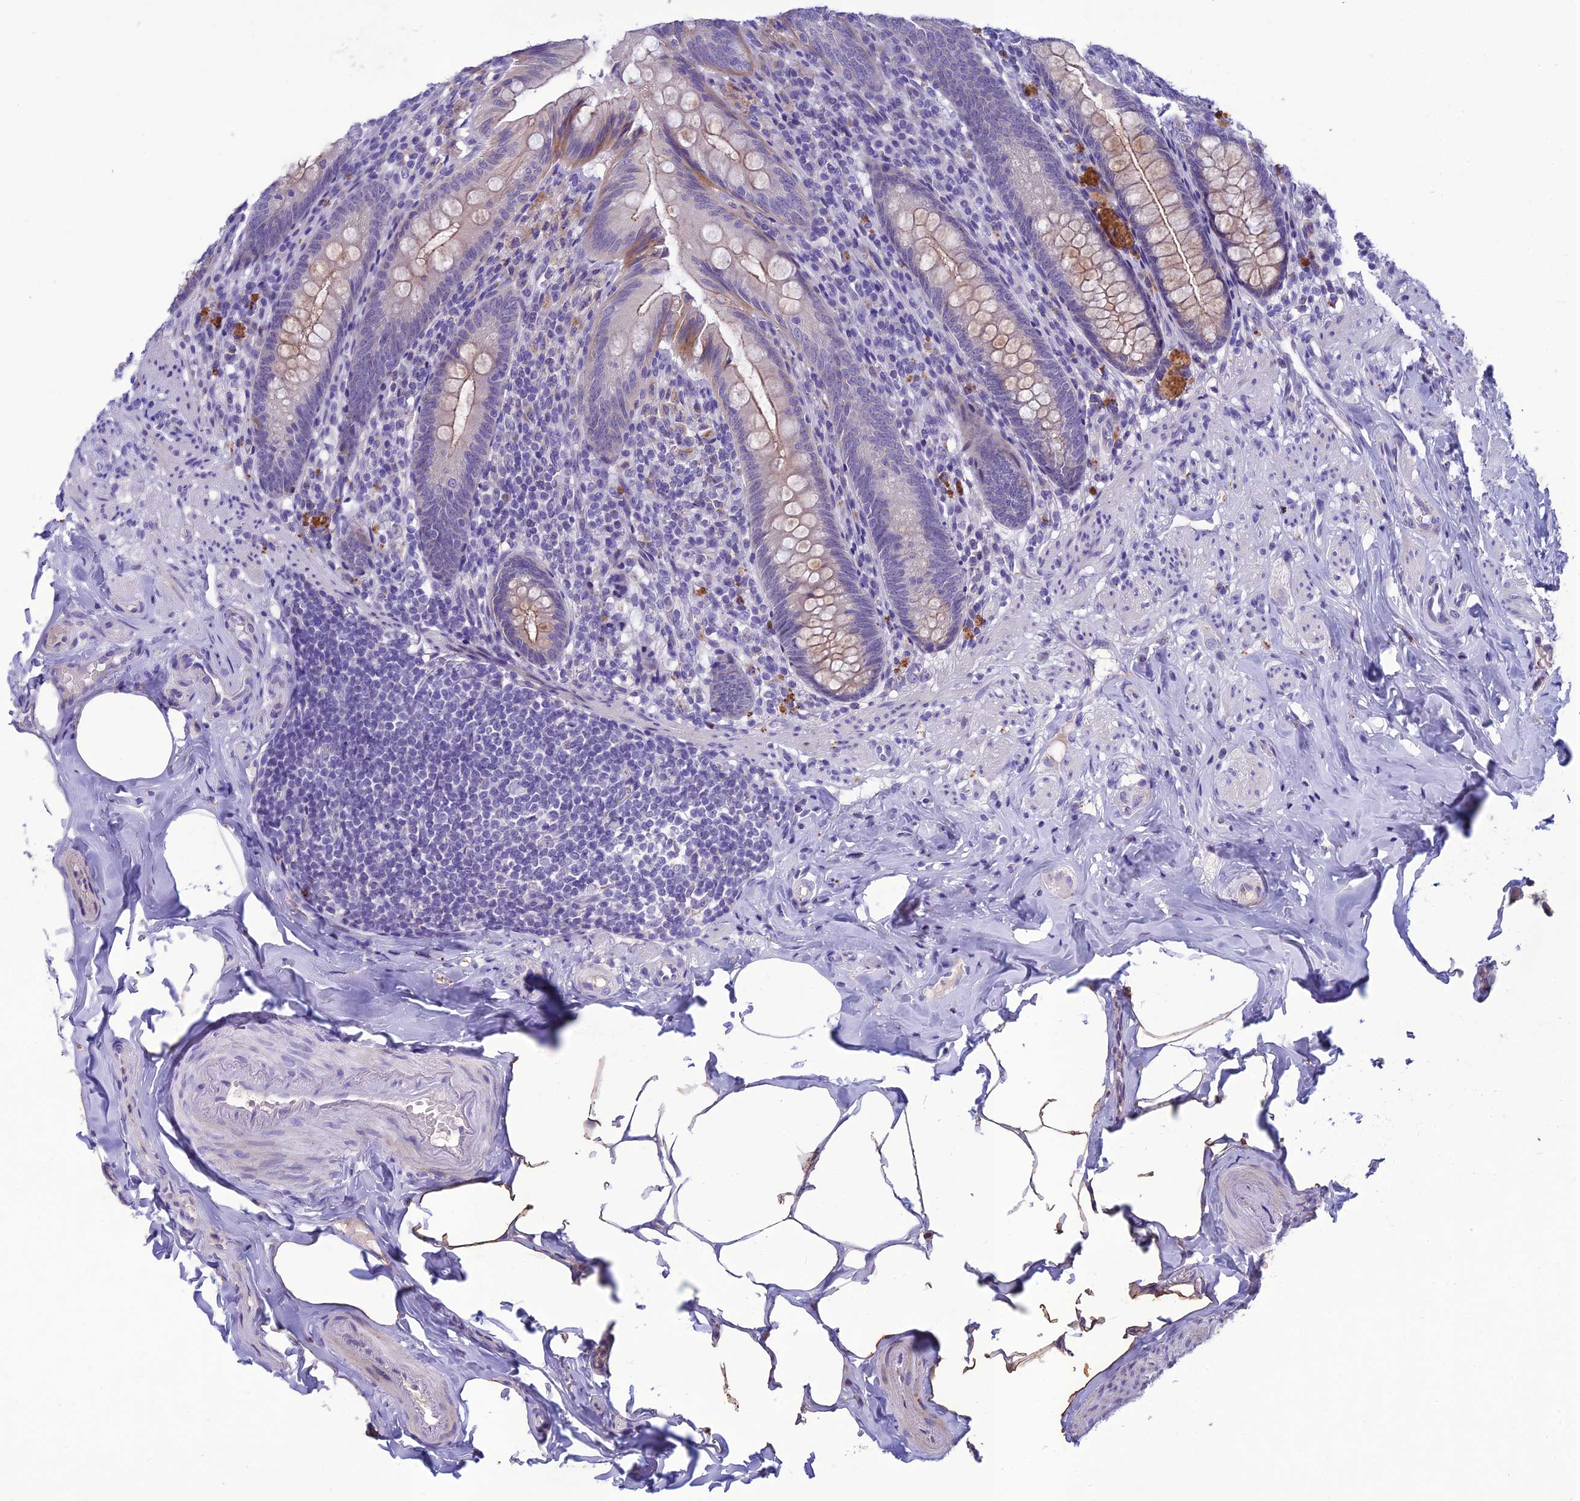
{"staining": {"intensity": "weak", "quantity": "25%-75%", "location": "cytoplasmic/membranous"}, "tissue": "appendix", "cell_type": "Glandular cells", "image_type": "normal", "snomed": [{"axis": "morphology", "description": "Normal tissue, NOS"}, {"axis": "topography", "description": "Appendix"}], "caption": "Immunohistochemical staining of normal human appendix displays low levels of weak cytoplasmic/membranous positivity in approximately 25%-75% of glandular cells. Ihc stains the protein of interest in brown and the nuclei are stained blue.", "gene": "IFT172", "patient": {"sex": "male", "age": 55}}